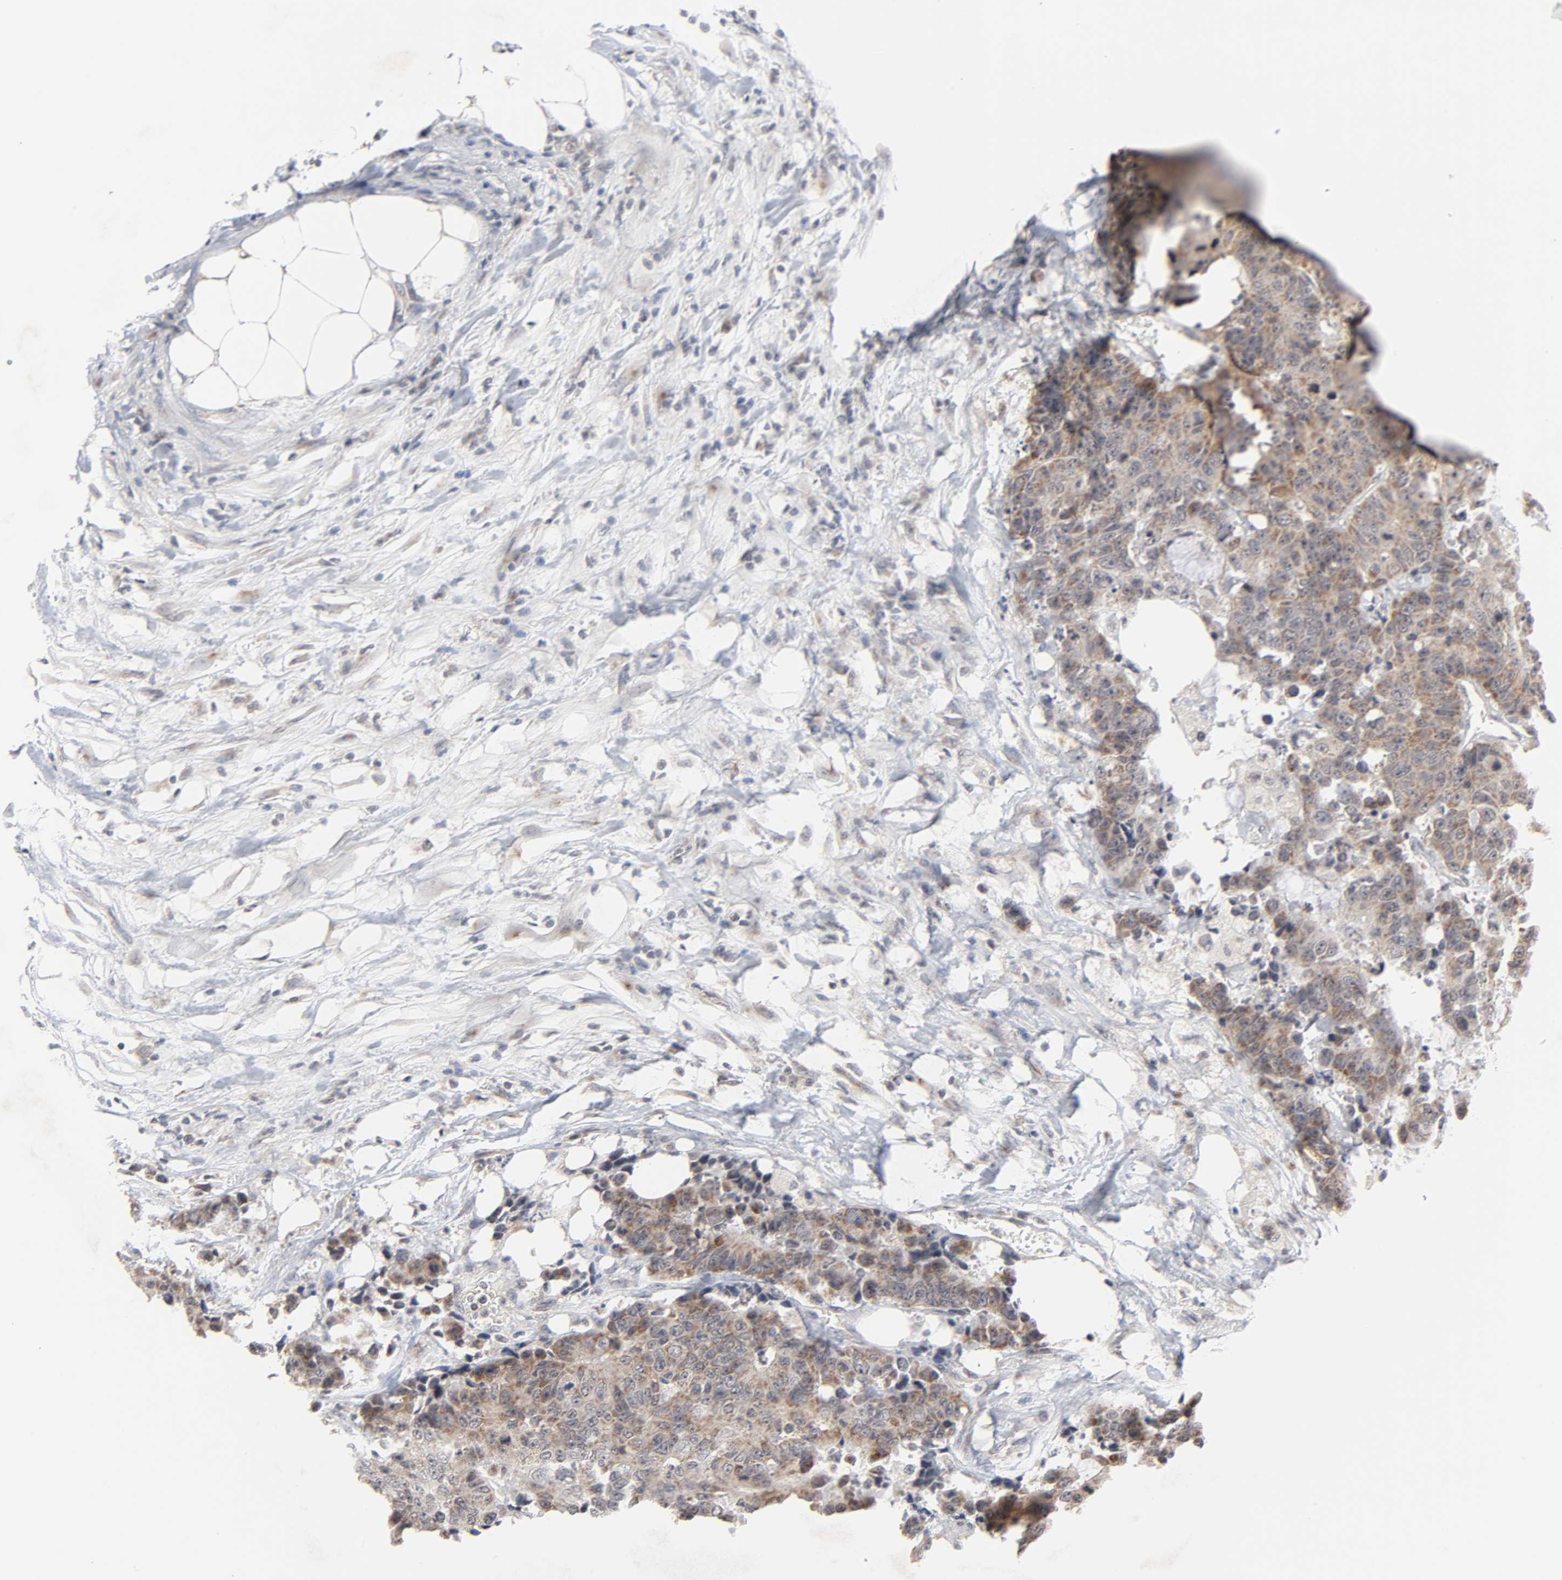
{"staining": {"intensity": "moderate", "quantity": ">75%", "location": "cytoplasmic/membranous"}, "tissue": "colorectal cancer", "cell_type": "Tumor cells", "image_type": "cancer", "snomed": [{"axis": "morphology", "description": "Adenocarcinoma, NOS"}, {"axis": "topography", "description": "Colon"}], "caption": "Immunohistochemistry histopathology image of colorectal cancer (adenocarcinoma) stained for a protein (brown), which shows medium levels of moderate cytoplasmic/membranous staining in approximately >75% of tumor cells.", "gene": "AUH", "patient": {"sex": "female", "age": 86}}